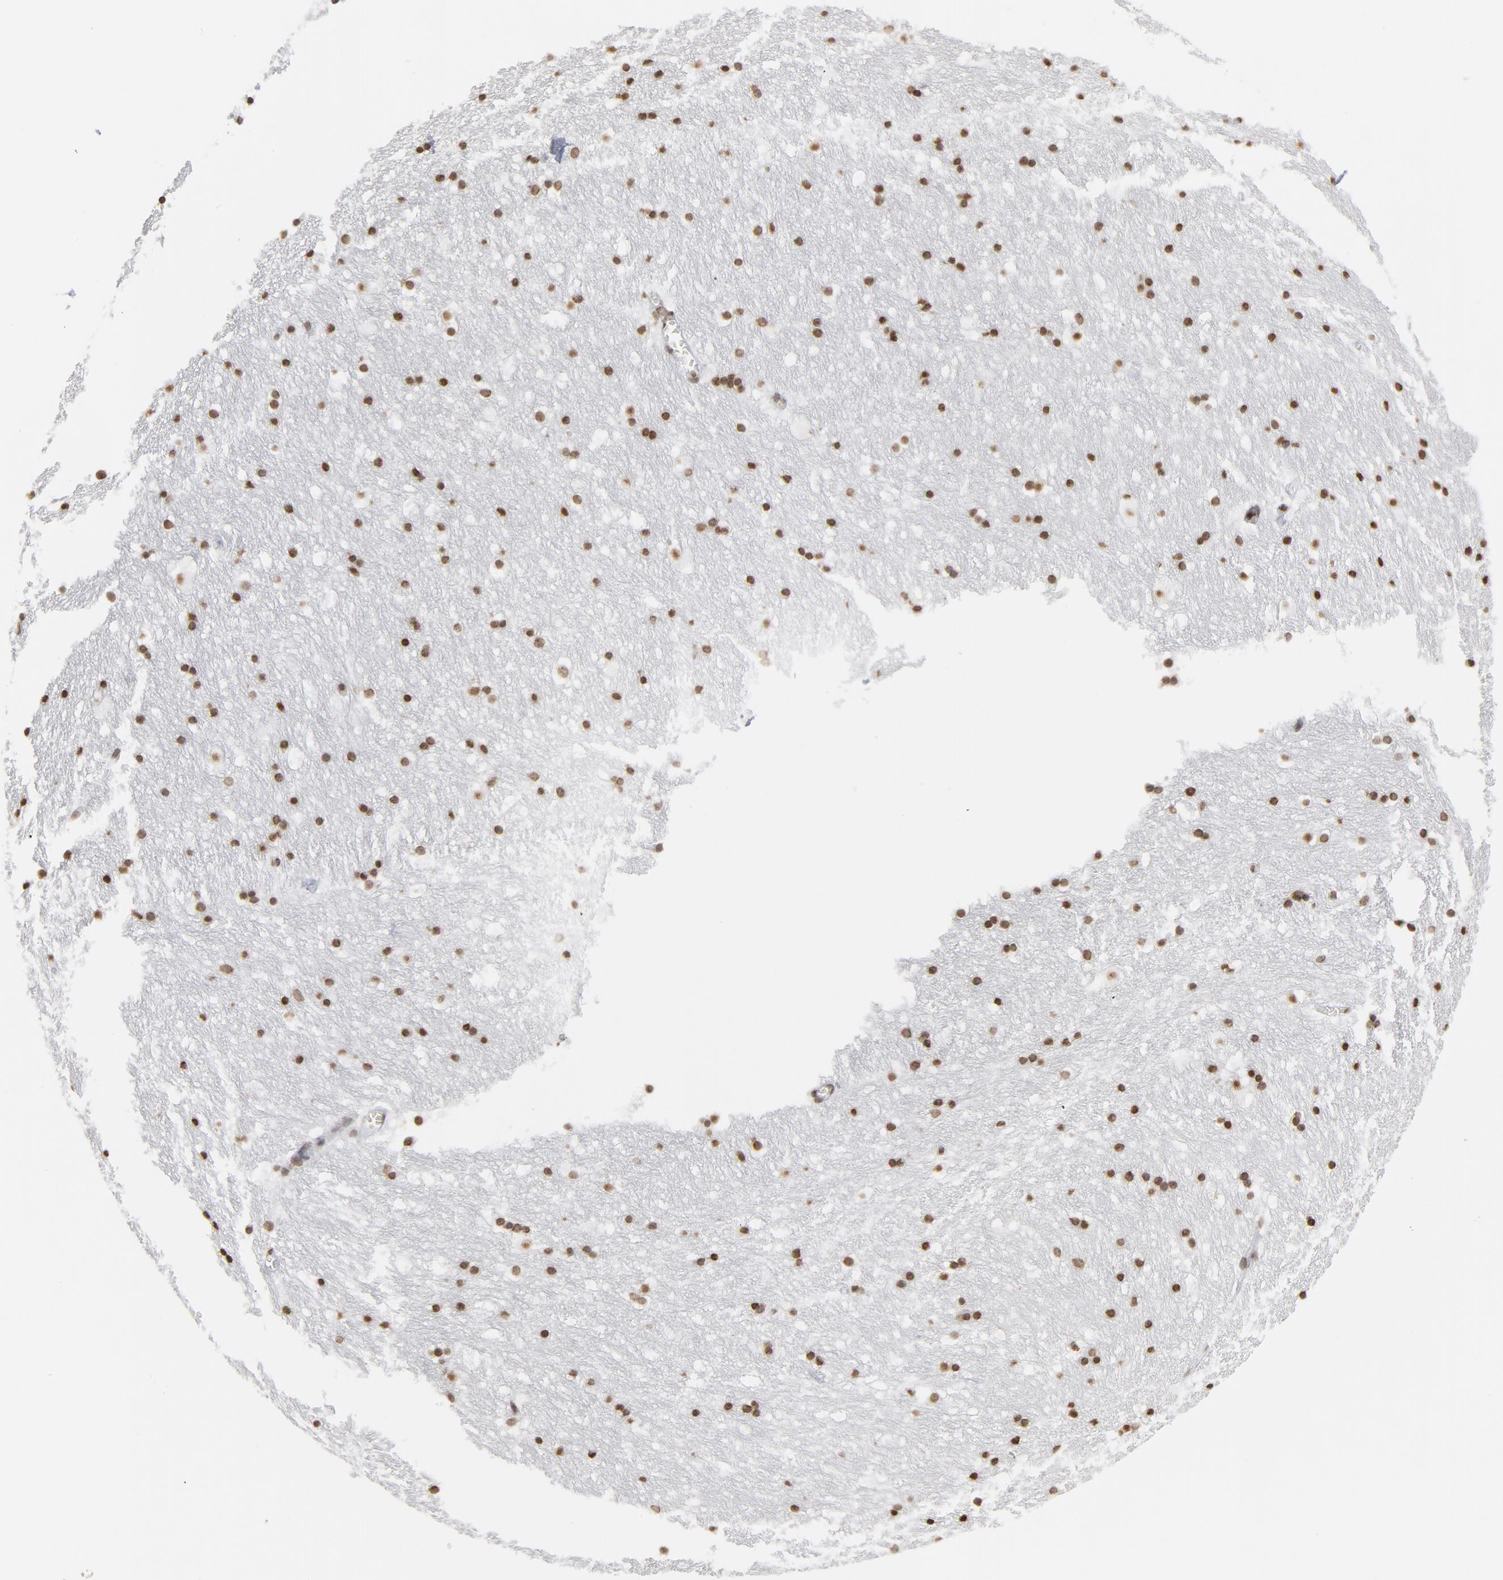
{"staining": {"intensity": "strong", "quantity": ">75%", "location": "nuclear"}, "tissue": "caudate", "cell_type": "Glial cells", "image_type": "normal", "snomed": [{"axis": "morphology", "description": "Normal tissue, NOS"}, {"axis": "topography", "description": "Lateral ventricle wall"}], "caption": "IHC image of normal caudate: human caudate stained using IHC exhibits high levels of strong protein expression localized specifically in the nuclear of glial cells, appearing as a nuclear brown color.", "gene": "H2AC12", "patient": {"sex": "male", "age": 45}}